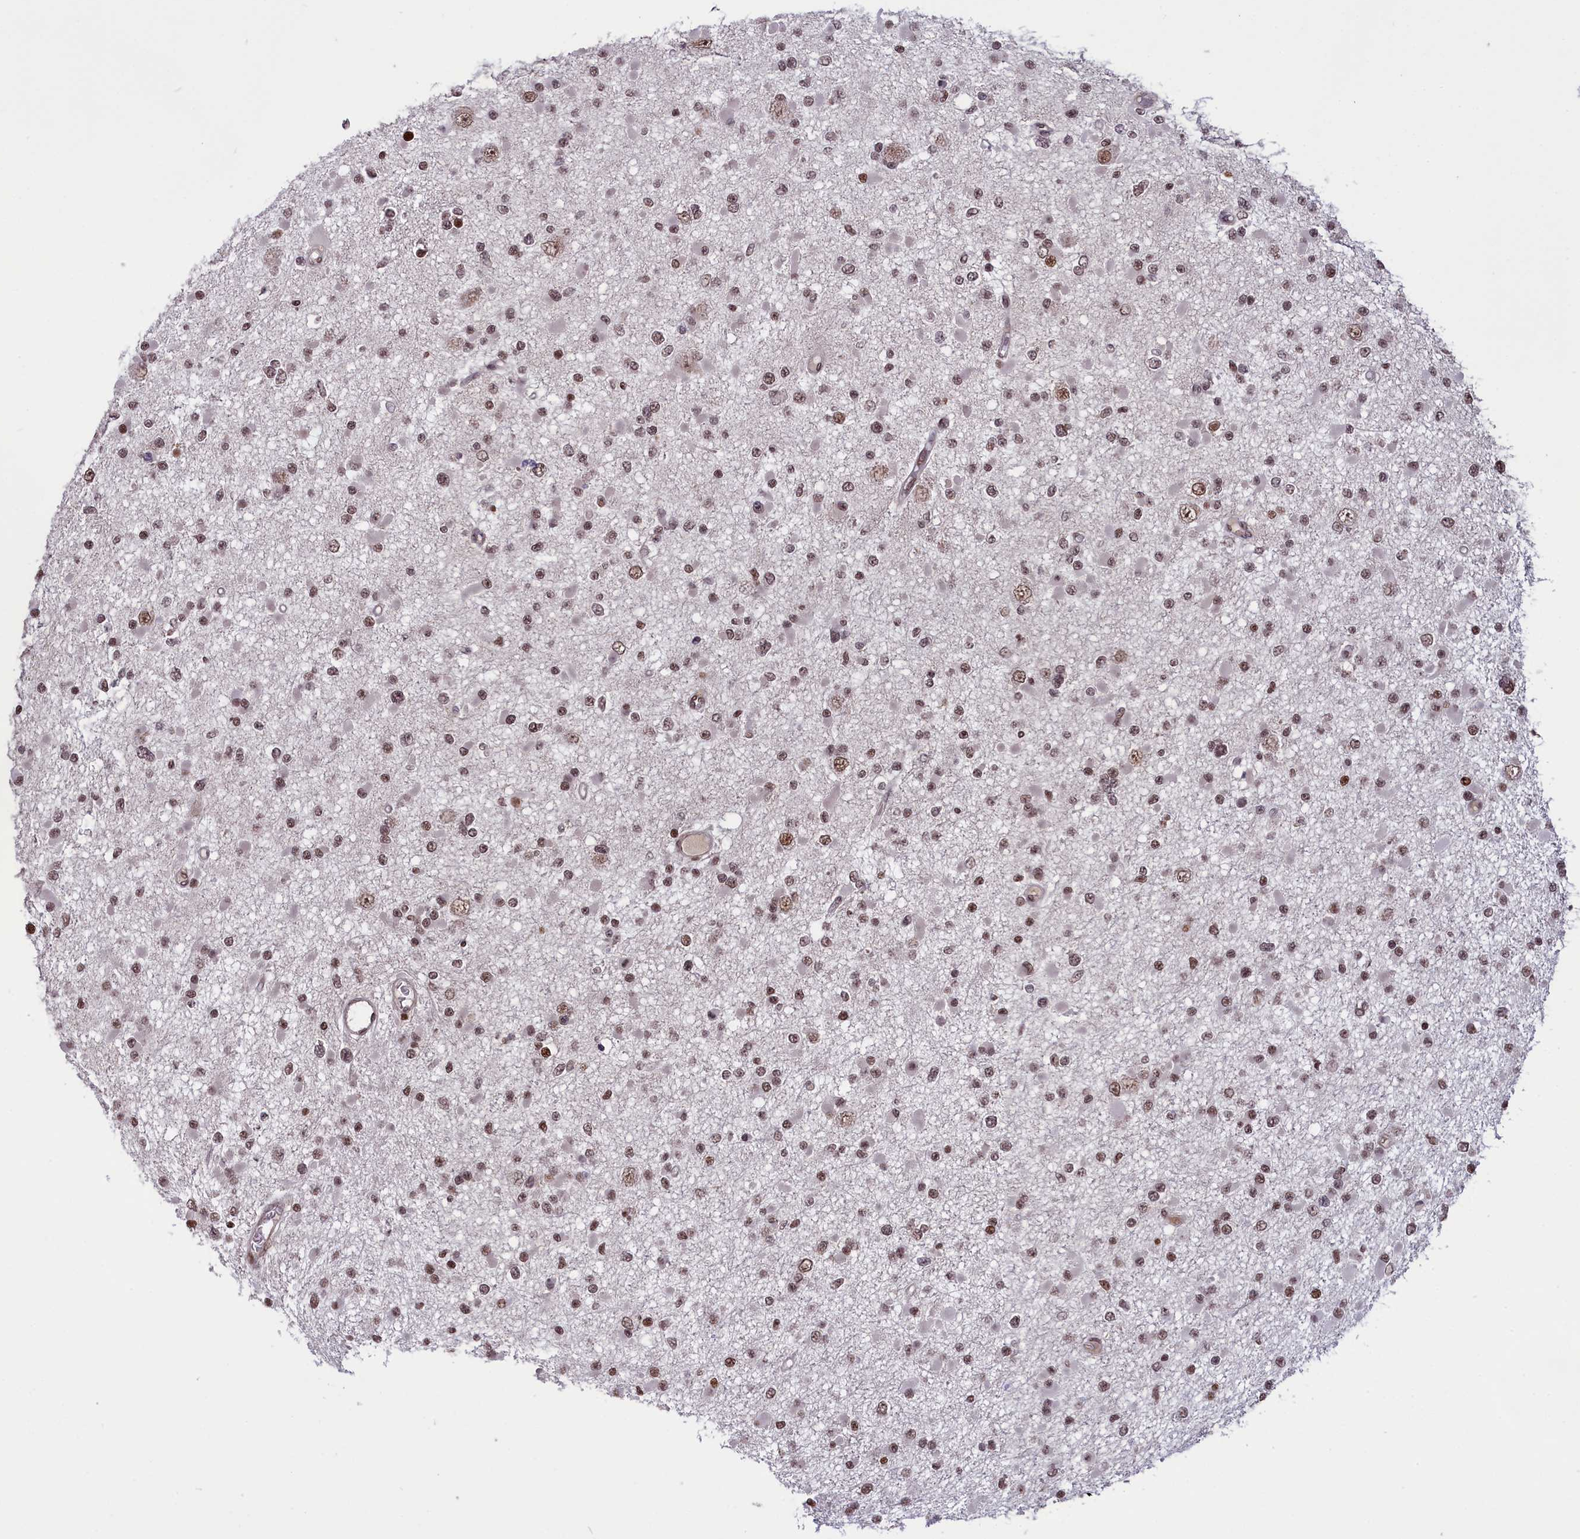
{"staining": {"intensity": "moderate", "quantity": "25%-75%", "location": "nuclear"}, "tissue": "glioma", "cell_type": "Tumor cells", "image_type": "cancer", "snomed": [{"axis": "morphology", "description": "Glioma, malignant, Low grade"}, {"axis": "topography", "description": "Brain"}], "caption": "Protein staining of malignant glioma (low-grade) tissue displays moderate nuclear positivity in about 25%-75% of tumor cells. Using DAB (3,3'-diaminobenzidine) (brown) and hematoxylin (blue) stains, captured at high magnification using brightfield microscopy.", "gene": "RELB", "patient": {"sex": "female", "age": 22}}